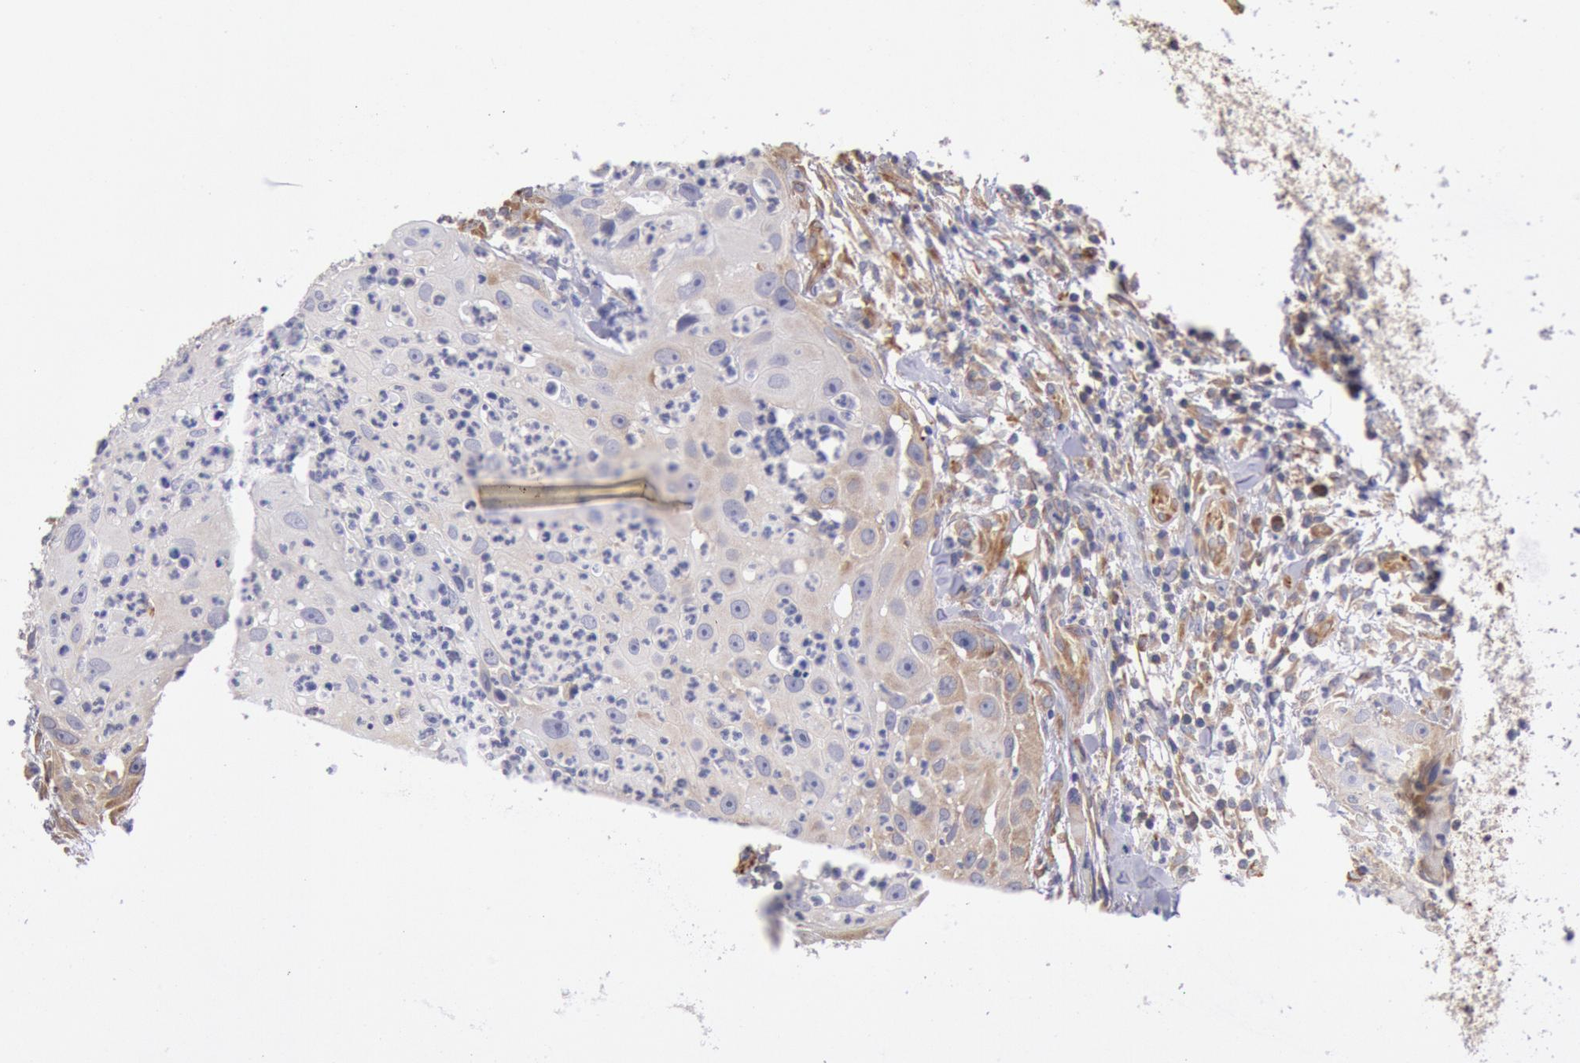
{"staining": {"intensity": "weak", "quantity": "25%-75%", "location": "cytoplasmic/membranous"}, "tissue": "head and neck cancer", "cell_type": "Tumor cells", "image_type": "cancer", "snomed": [{"axis": "morphology", "description": "Squamous cell carcinoma, NOS"}, {"axis": "topography", "description": "Head-Neck"}], "caption": "Protein expression analysis of squamous cell carcinoma (head and neck) exhibits weak cytoplasmic/membranous staining in about 25%-75% of tumor cells.", "gene": "DRG1", "patient": {"sex": "male", "age": 64}}